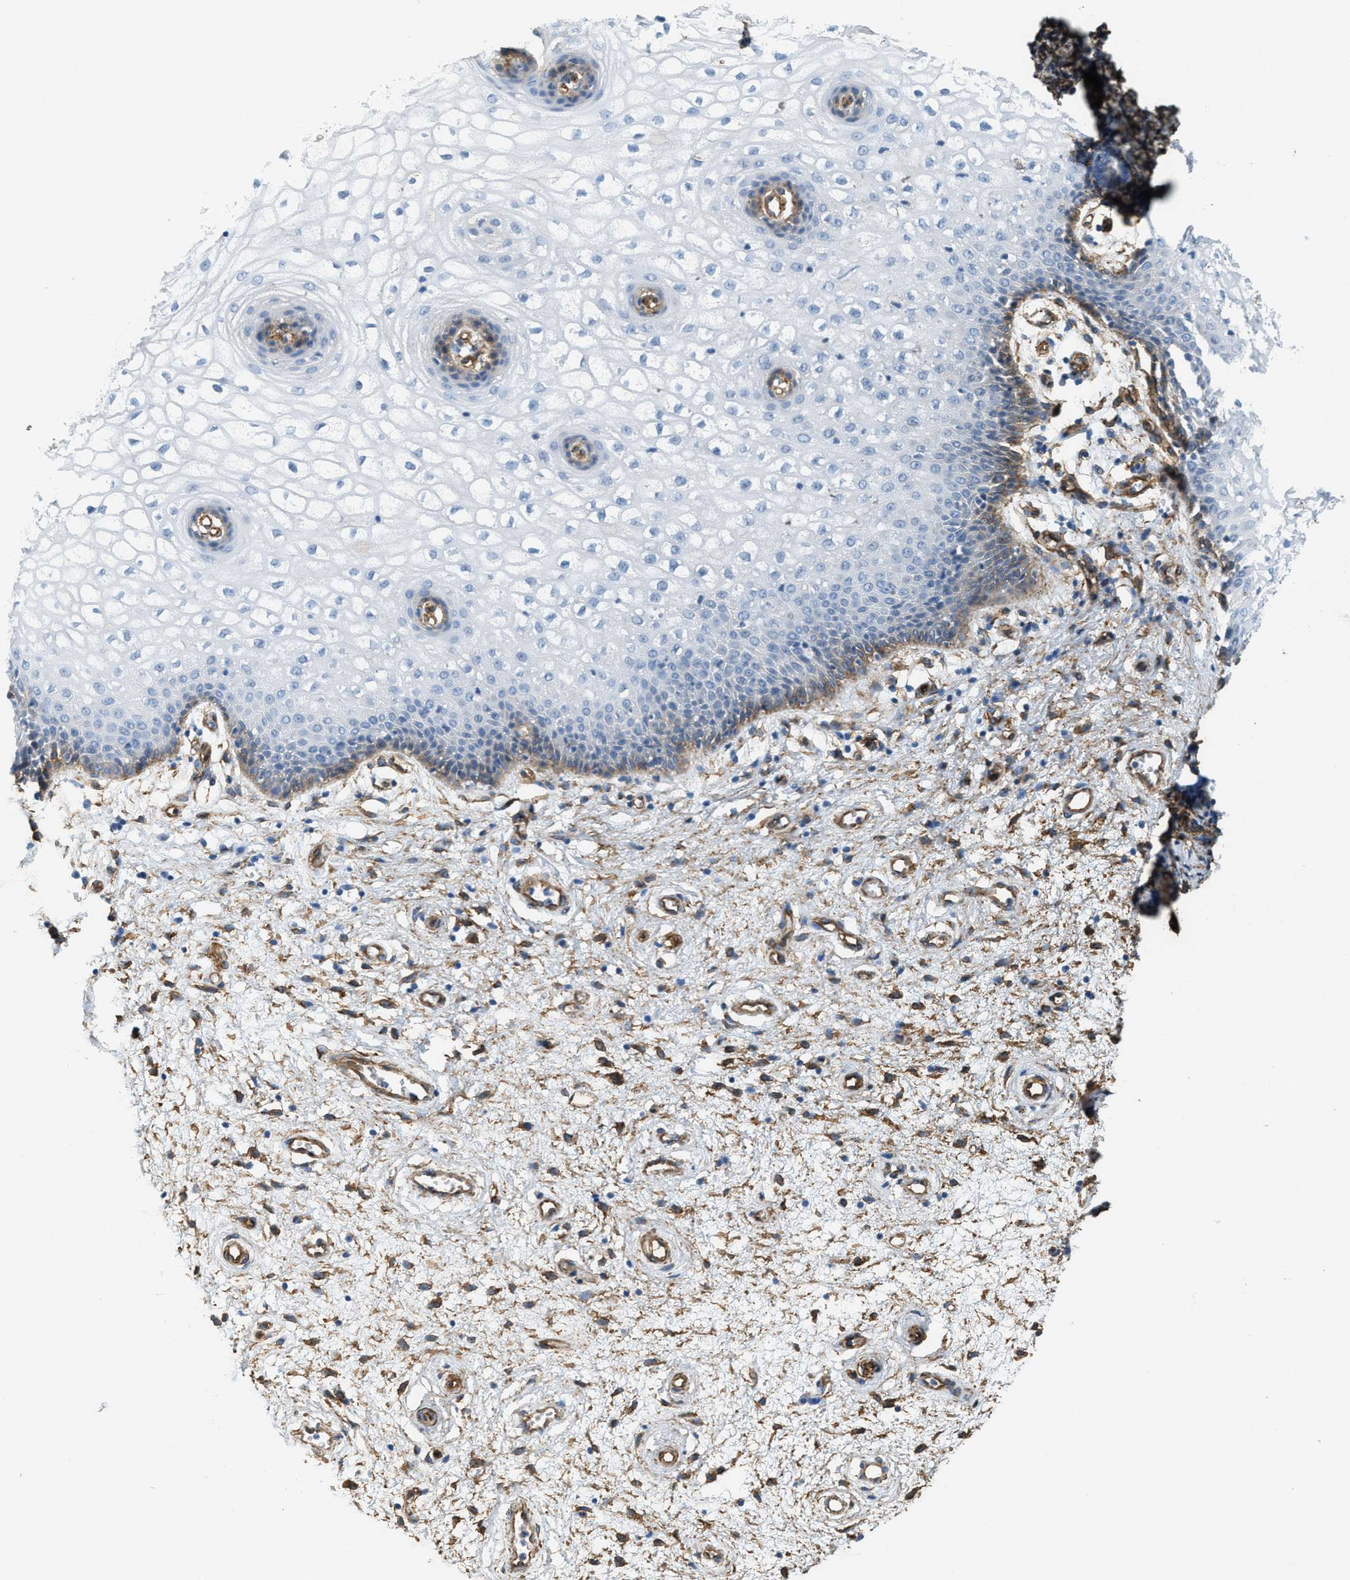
{"staining": {"intensity": "moderate", "quantity": "<25%", "location": "cytoplasmic/membranous"}, "tissue": "vagina", "cell_type": "Squamous epithelial cells", "image_type": "normal", "snomed": [{"axis": "morphology", "description": "Normal tissue, NOS"}, {"axis": "topography", "description": "Vagina"}], "caption": "Immunohistochemical staining of benign vagina reveals low levels of moderate cytoplasmic/membranous staining in approximately <25% of squamous epithelial cells. (DAB (3,3'-diaminobenzidine) IHC, brown staining for protein, blue staining for nuclei).", "gene": "TMEM43", "patient": {"sex": "female", "age": 34}}